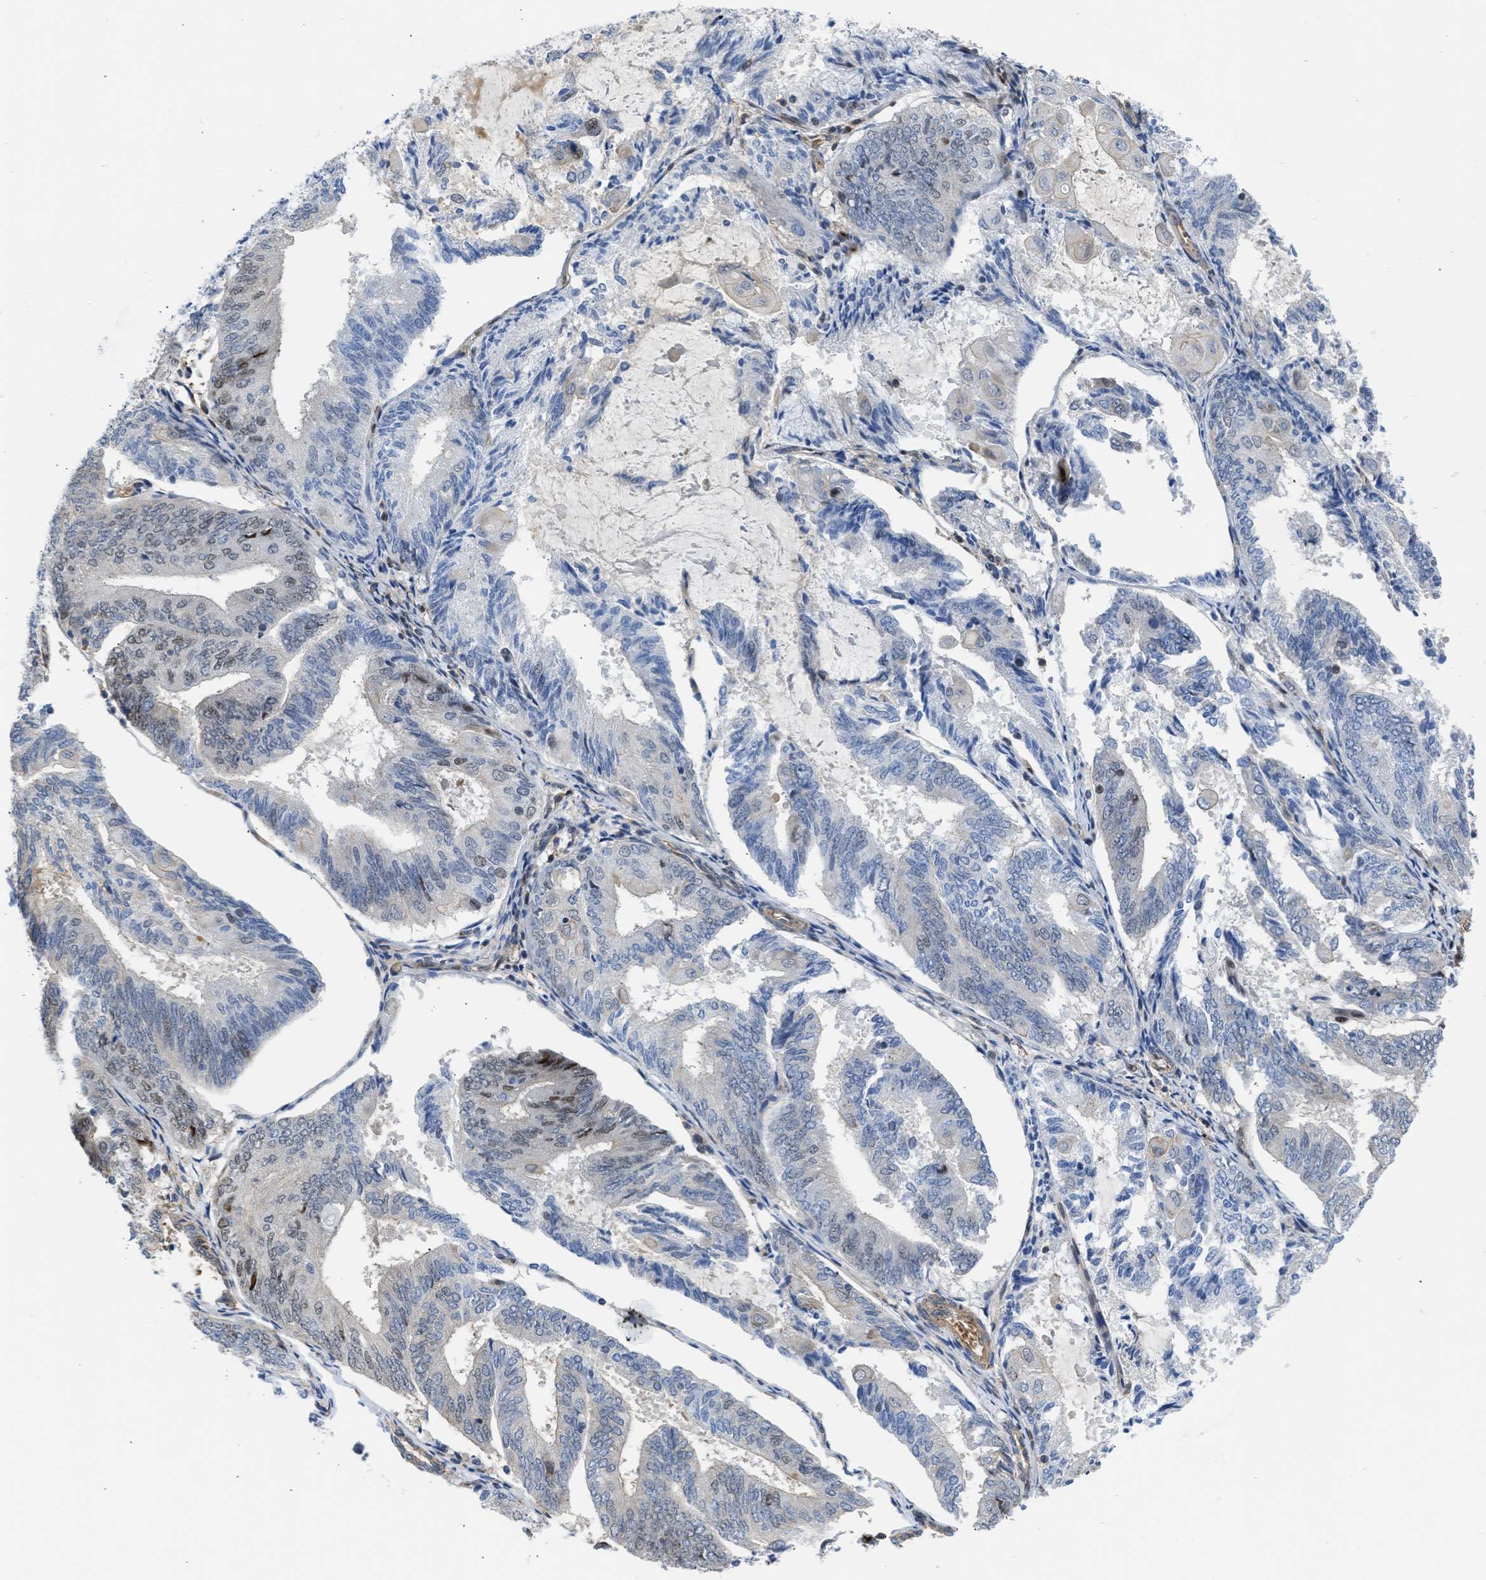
{"staining": {"intensity": "weak", "quantity": "<25%", "location": "nuclear"}, "tissue": "endometrial cancer", "cell_type": "Tumor cells", "image_type": "cancer", "snomed": [{"axis": "morphology", "description": "Adenocarcinoma, NOS"}, {"axis": "topography", "description": "Endometrium"}], "caption": "Tumor cells show no significant staining in adenocarcinoma (endometrial). (Brightfield microscopy of DAB immunohistochemistry (IHC) at high magnification).", "gene": "MAS1L", "patient": {"sex": "female", "age": 81}}